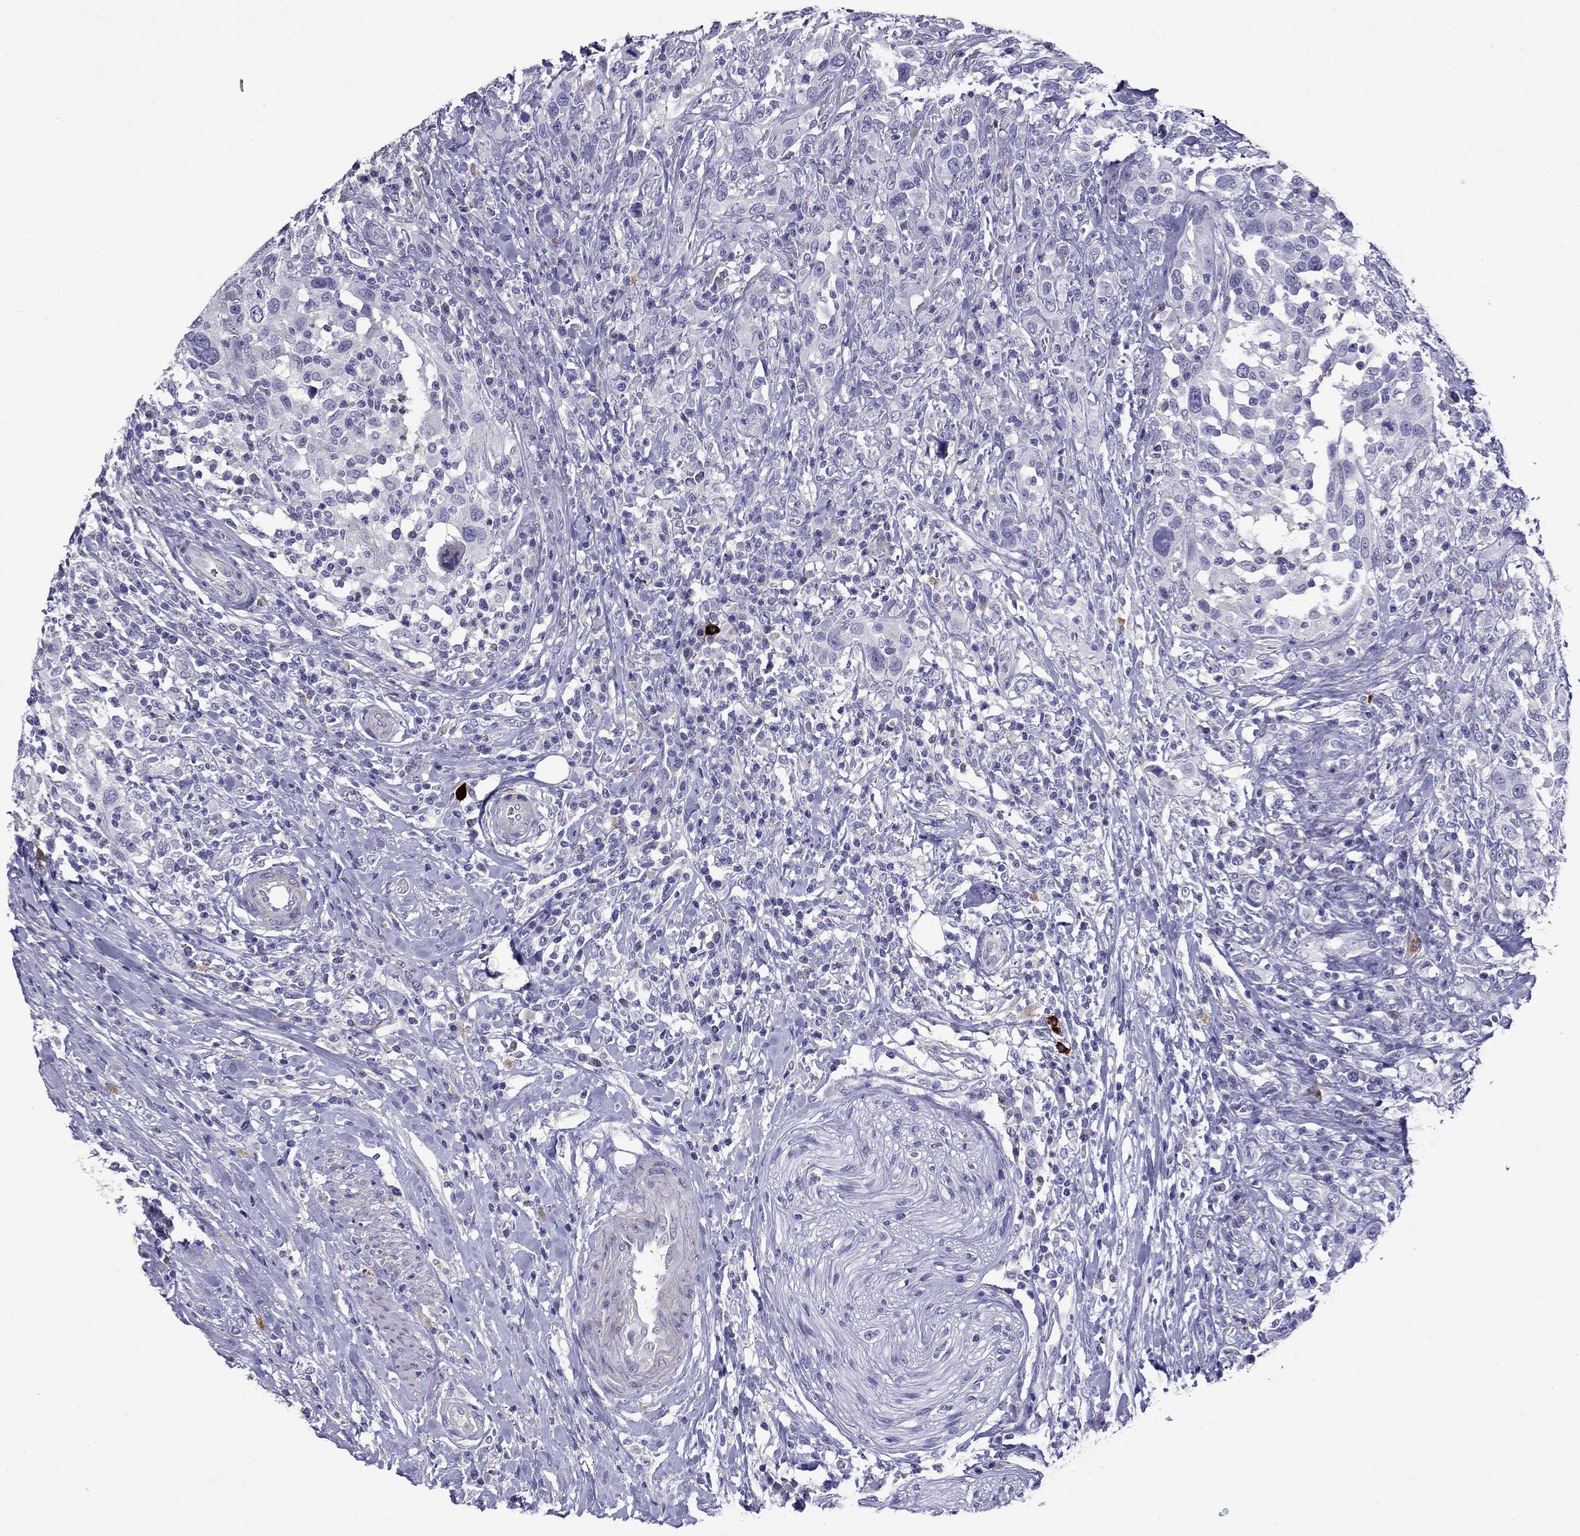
{"staining": {"intensity": "negative", "quantity": "none", "location": "none"}, "tissue": "urothelial cancer", "cell_type": "Tumor cells", "image_type": "cancer", "snomed": [{"axis": "morphology", "description": "Urothelial carcinoma, NOS"}, {"axis": "morphology", "description": "Urothelial carcinoma, High grade"}, {"axis": "topography", "description": "Urinary bladder"}], "caption": "Protein analysis of urothelial cancer demonstrates no significant positivity in tumor cells. (Stains: DAB (3,3'-diaminobenzidine) immunohistochemistry (IHC) with hematoxylin counter stain, Microscopy: brightfield microscopy at high magnification).", "gene": "STAR", "patient": {"sex": "female", "age": 64}}